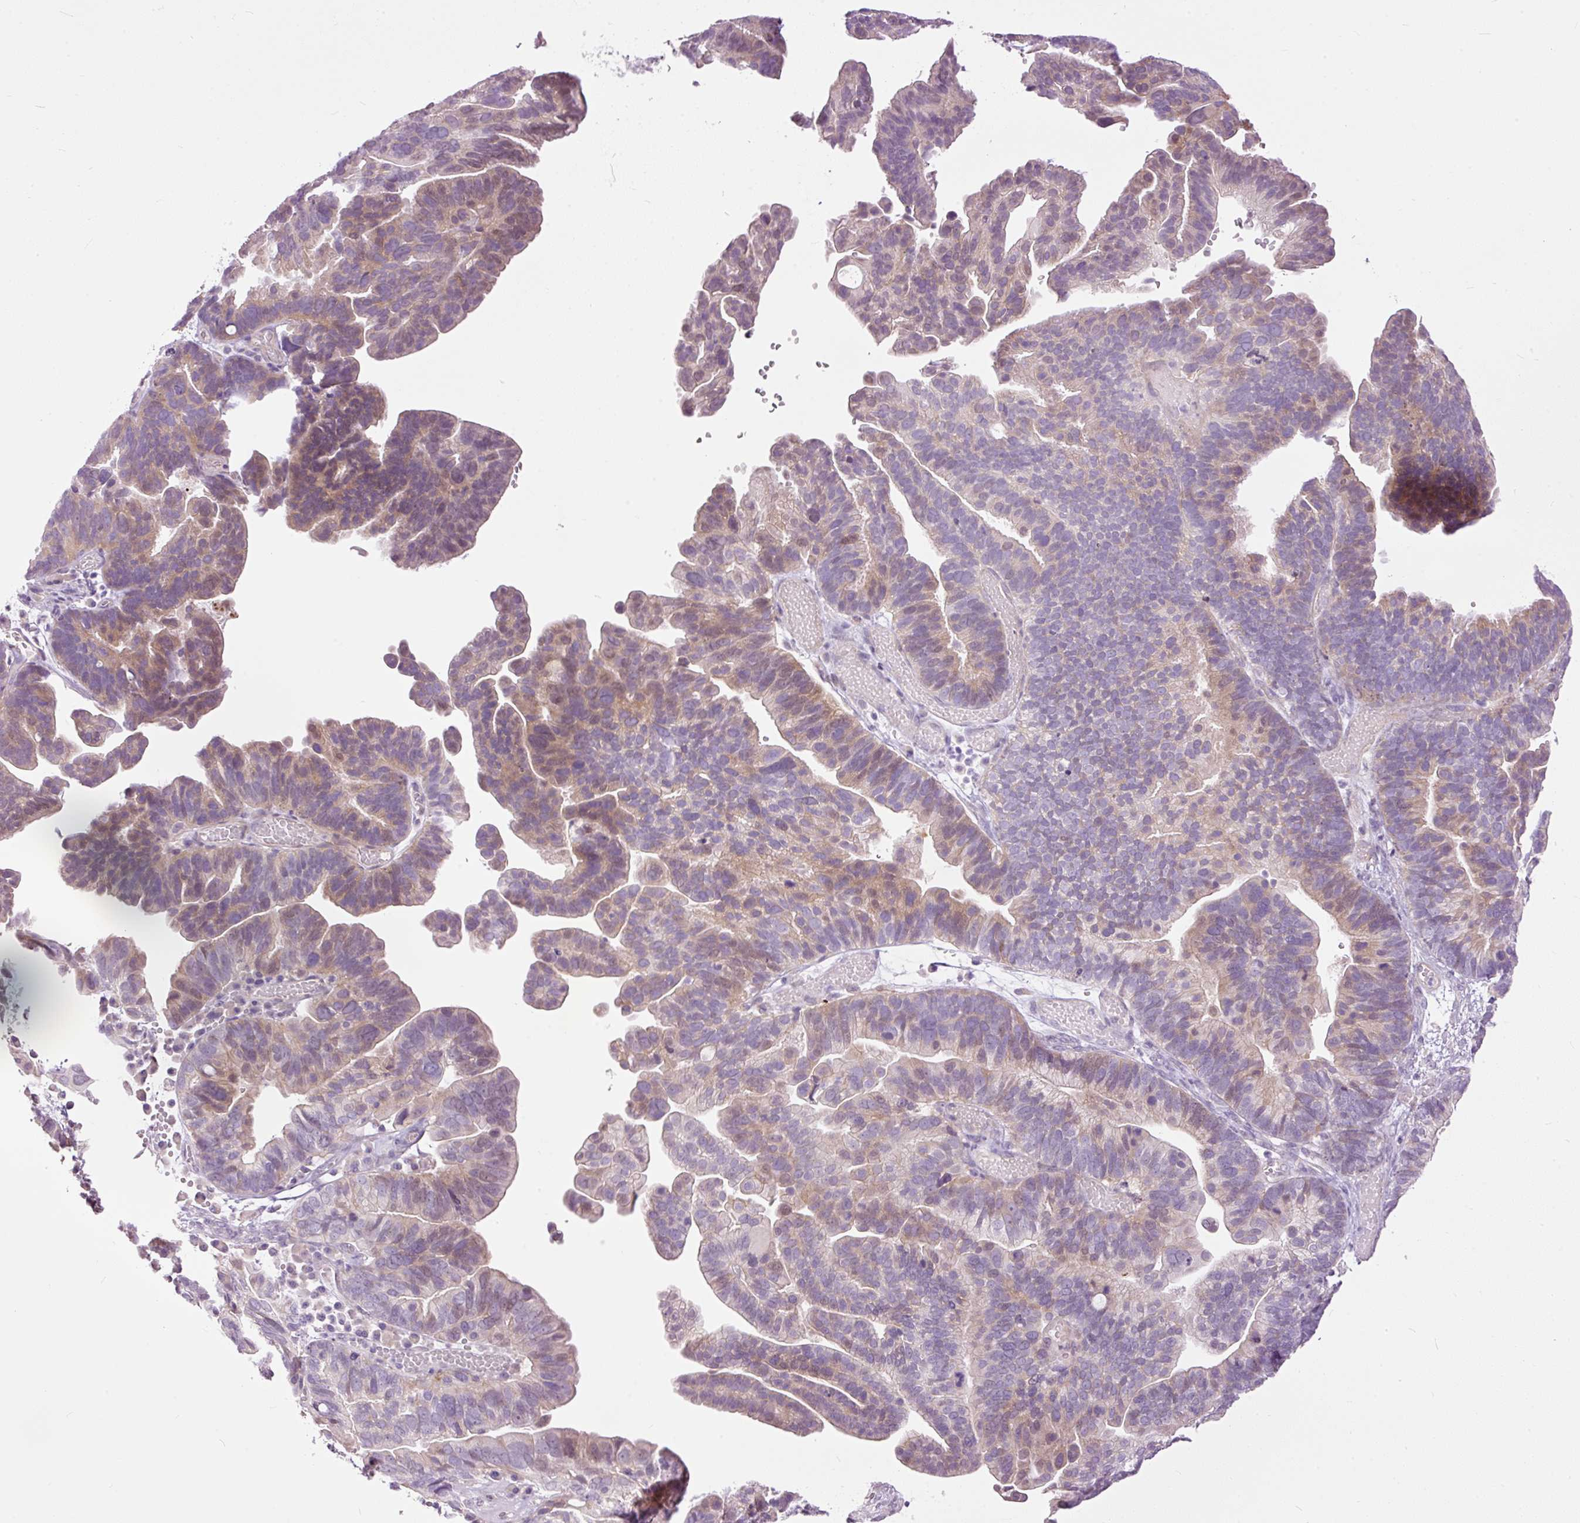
{"staining": {"intensity": "weak", "quantity": "25%-75%", "location": "cytoplasmic/membranous"}, "tissue": "ovarian cancer", "cell_type": "Tumor cells", "image_type": "cancer", "snomed": [{"axis": "morphology", "description": "Cystadenocarcinoma, serous, NOS"}, {"axis": "topography", "description": "Ovary"}], "caption": "Human ovarian cancer stained for a protein (brown) exhibits weak cytoplasmic/membranous positive expression in about 25%-75% of tumor cells.", "gene": "FCRL4", "patient": {"sex": "female", "age": 56}}